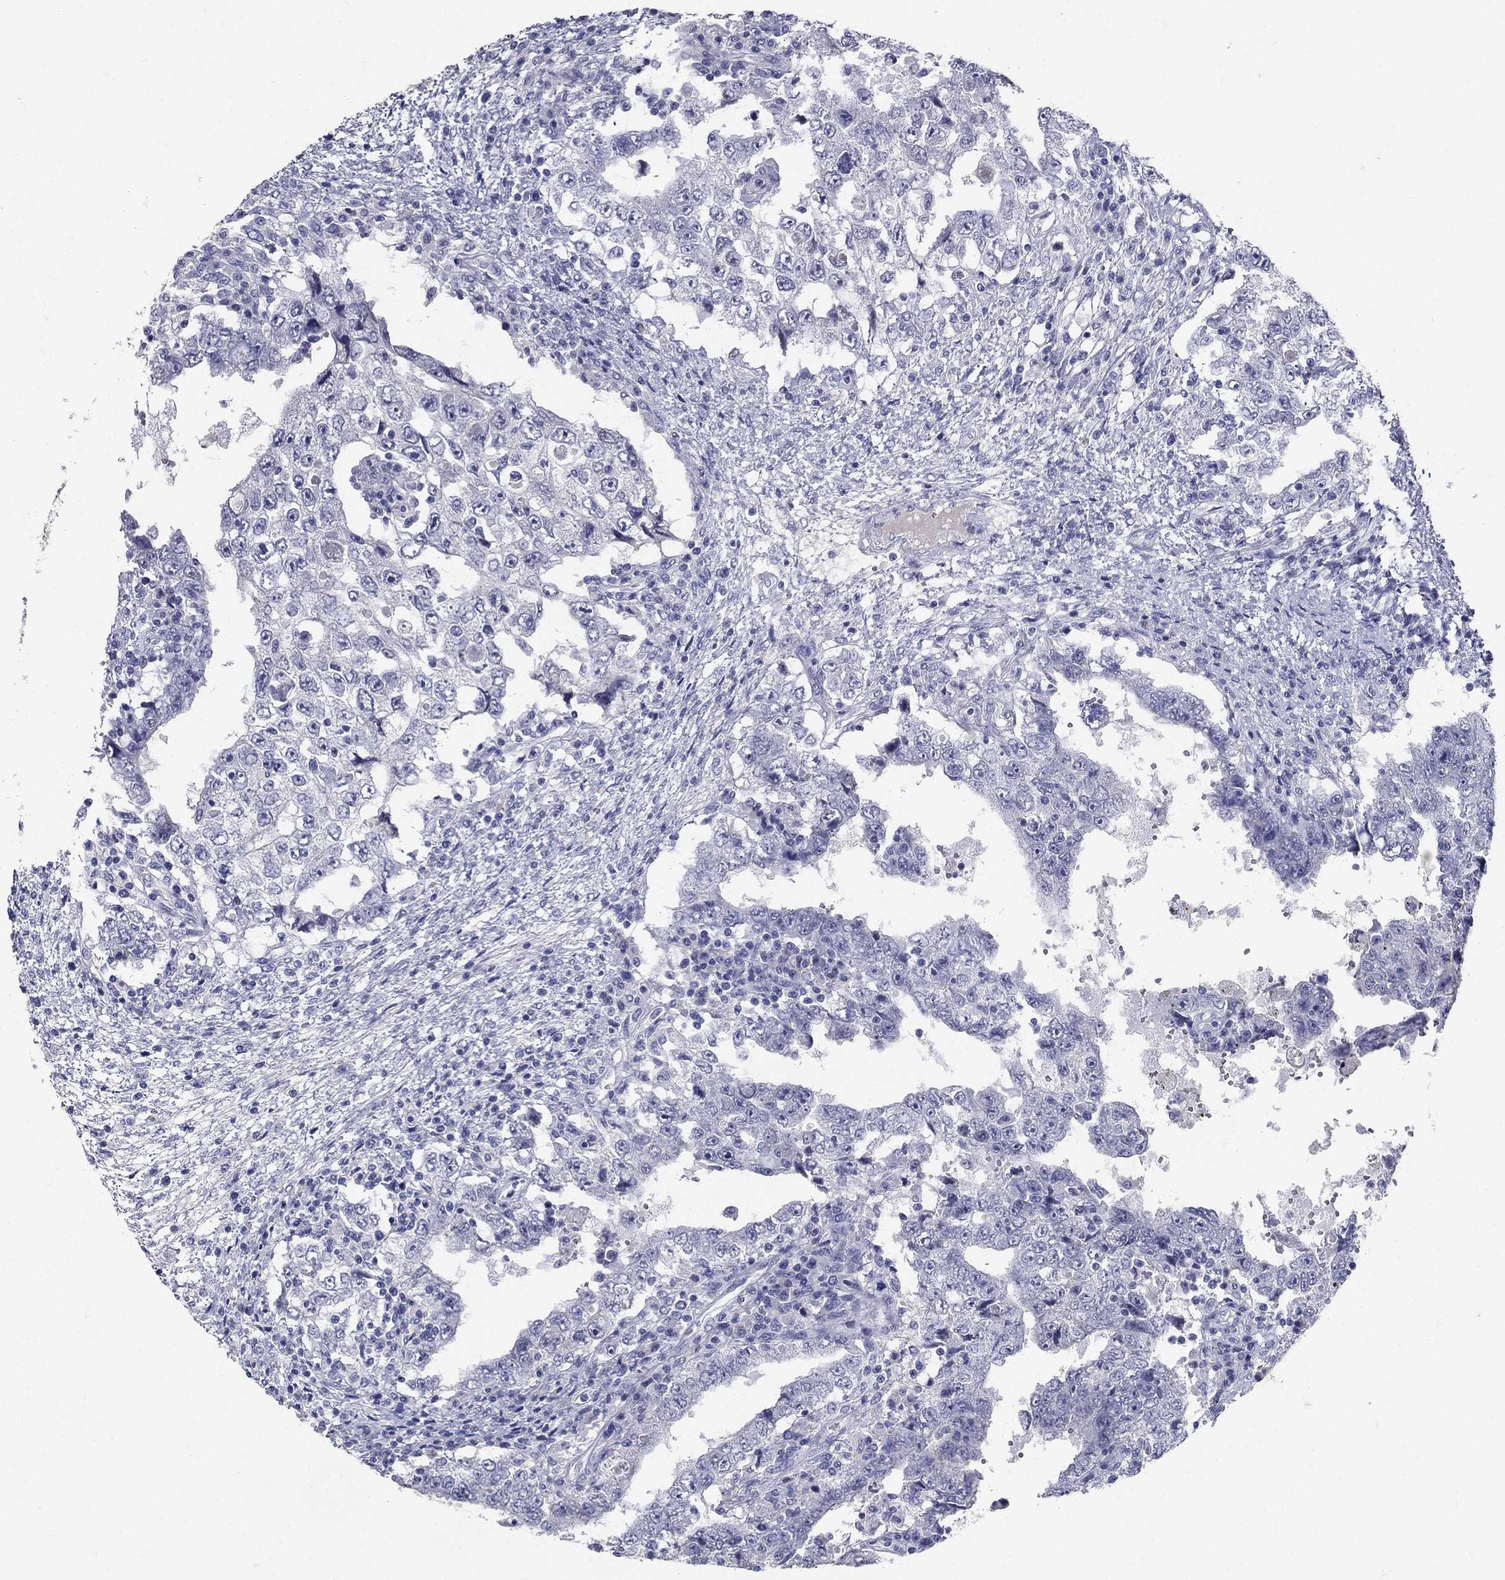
{"staining": {"intensity": "negative", "quantity": "none", "location": "none"}, "tissue": "testis cancer", "cell_type": "Tumor cells", "image_type": "cancer", "snomed": [{"axis": "morphology", "description": "Carcinoma, Embryonal, NOS"}, {"axis": "topography", "description": "Testis"}], "caption": "Immunohistochemical staining of testis cancer (embryonal carcinoma) reveals no significant staining in tumor cells. Brightfield microscopy of immunohistochemistry stained with DAB (3,3'-diaminobenzidine) (brown) and hematoxylin (blue), captured at high magnification.", "gene": "POMC", "patient": {"sex": "male", "age": 26}}